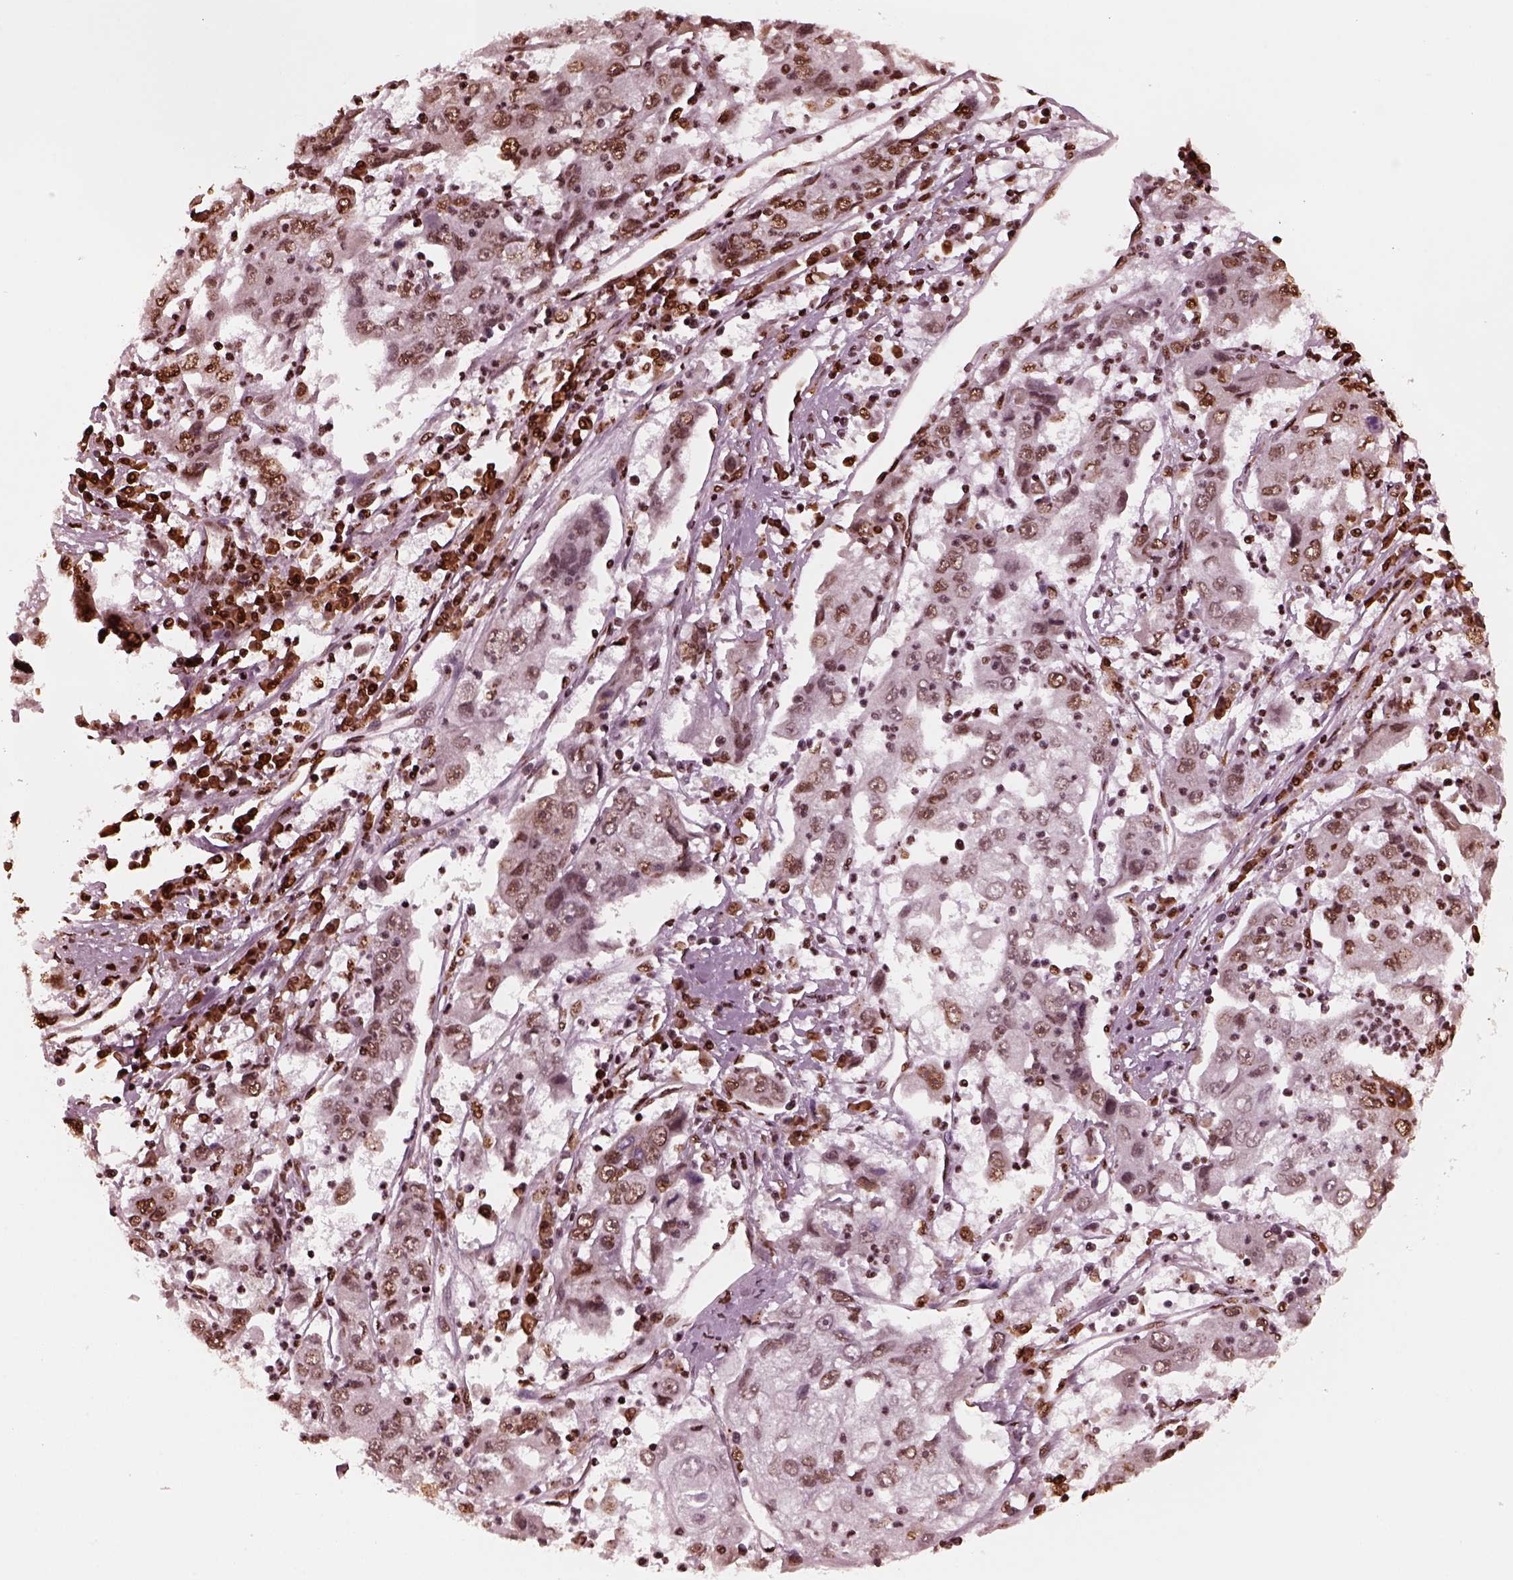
{"staining": {"intensity": "moderate", "quantity": "25%-75%", "location": "nuclear"}, "tissue": "cervical cancer", "cell_type": "Tumor cells", "image_type": "cancer", "snomed": [{"axis": "morphology", "description": "Squamous cell carcinoma, NOS"}, {"axis": "topography", "description": "Cervix"}], "caption": "A photomicrograph showing moderate nuclear positivity in approximately 25%-75% of tumor cells in squamous cell carcinoma (cervical), as visualized by brown immunohistochemical staining.", "gene": "NSD1", "patient": {"sex": "female", "age": 36}}